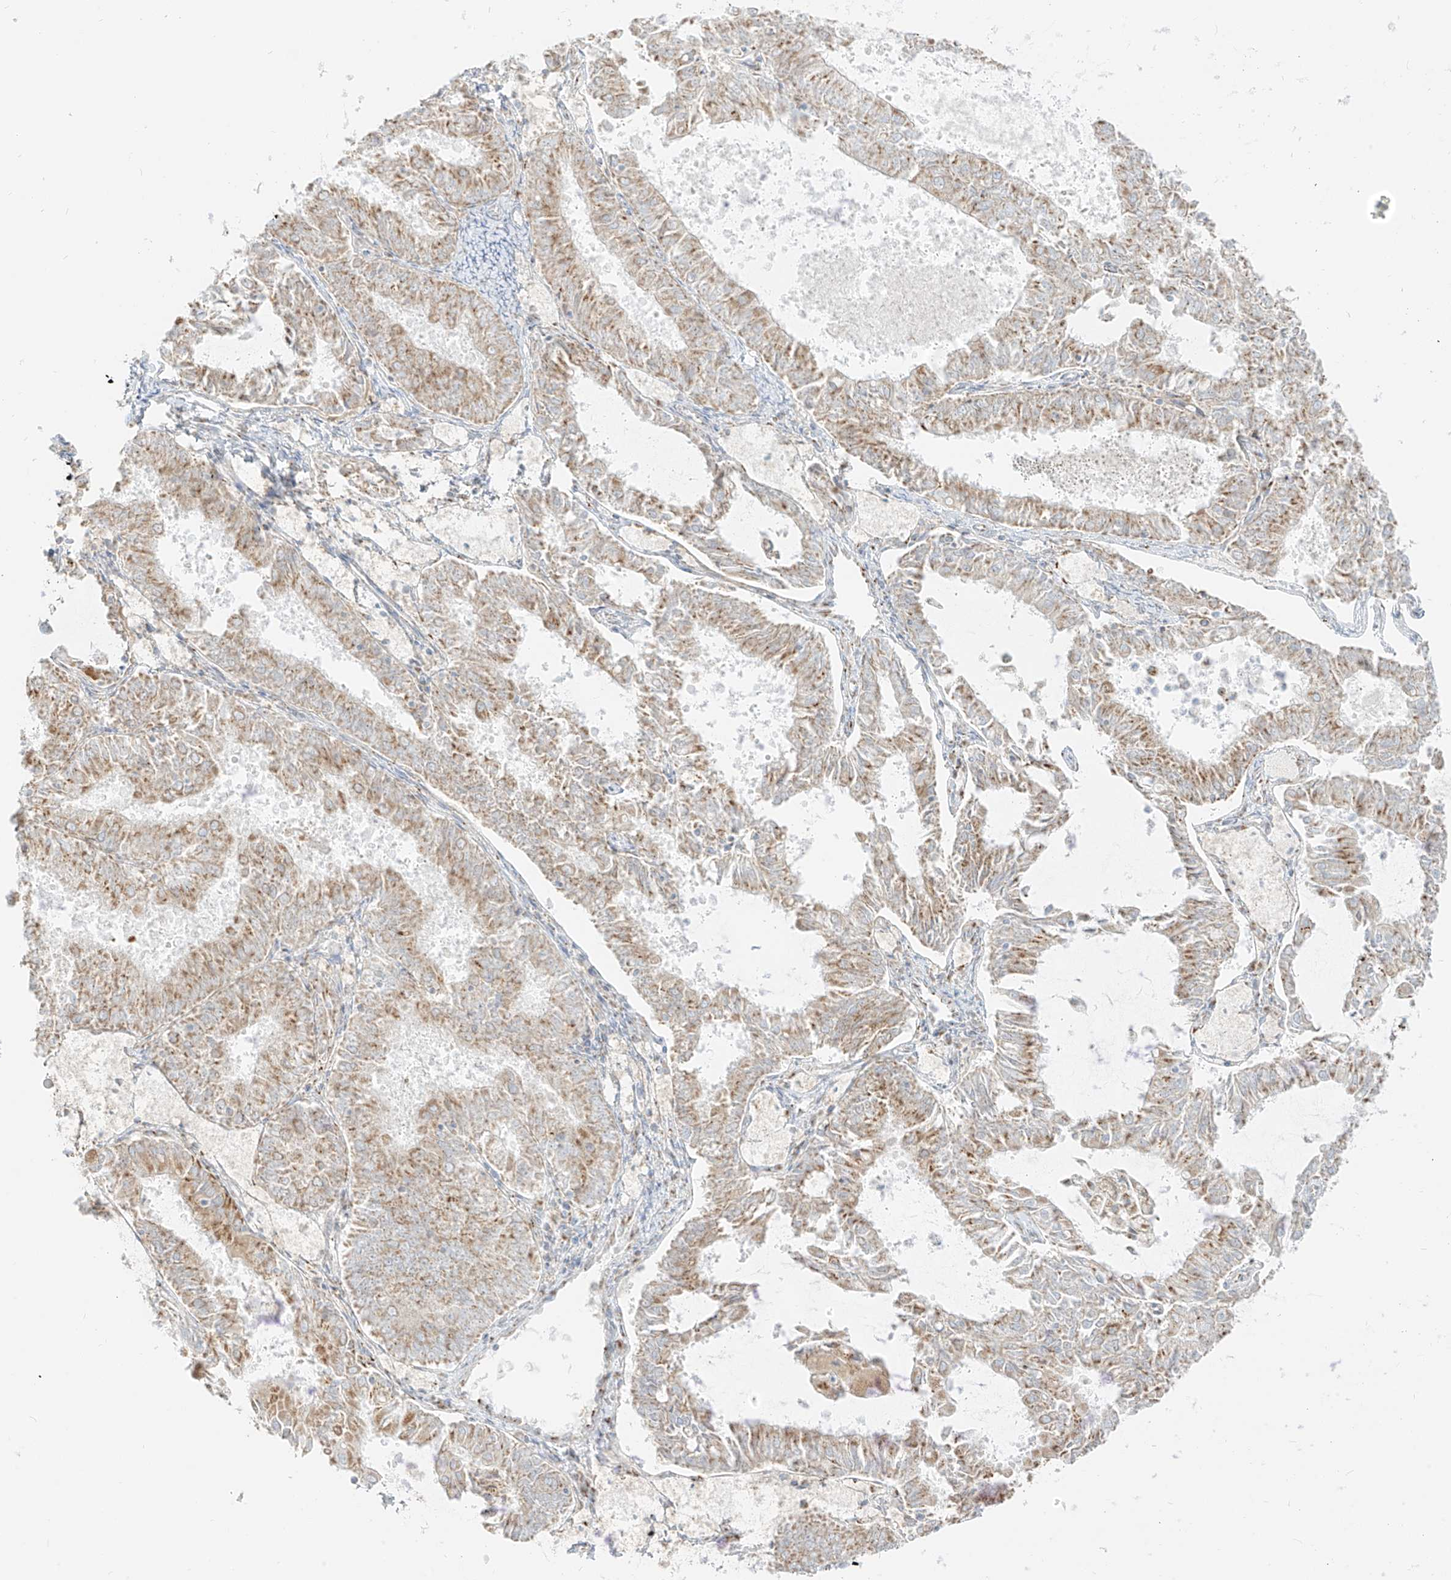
{"staining": {"intensity": "weak", "quantity": ">75%", "location": "cytoplasmic/membranous"}, "tissue": "endometrial cancer", "cell_type": "Tumor cells", "image_type": "cancer", "snomed": [{"axis": "morphology", "description": "Adenocarcinoma, NOS"}, {"axis": "topography", "description": "Endometrium"}], "caption": "Protein expression analysis of endometrial adenocarcinoma exhibits weak cytoplasmic/membranous positivity in approximately >75% of tumor cells.", "gene": "TMEM87B", "patient": {"sex": "female", "age": 57}}